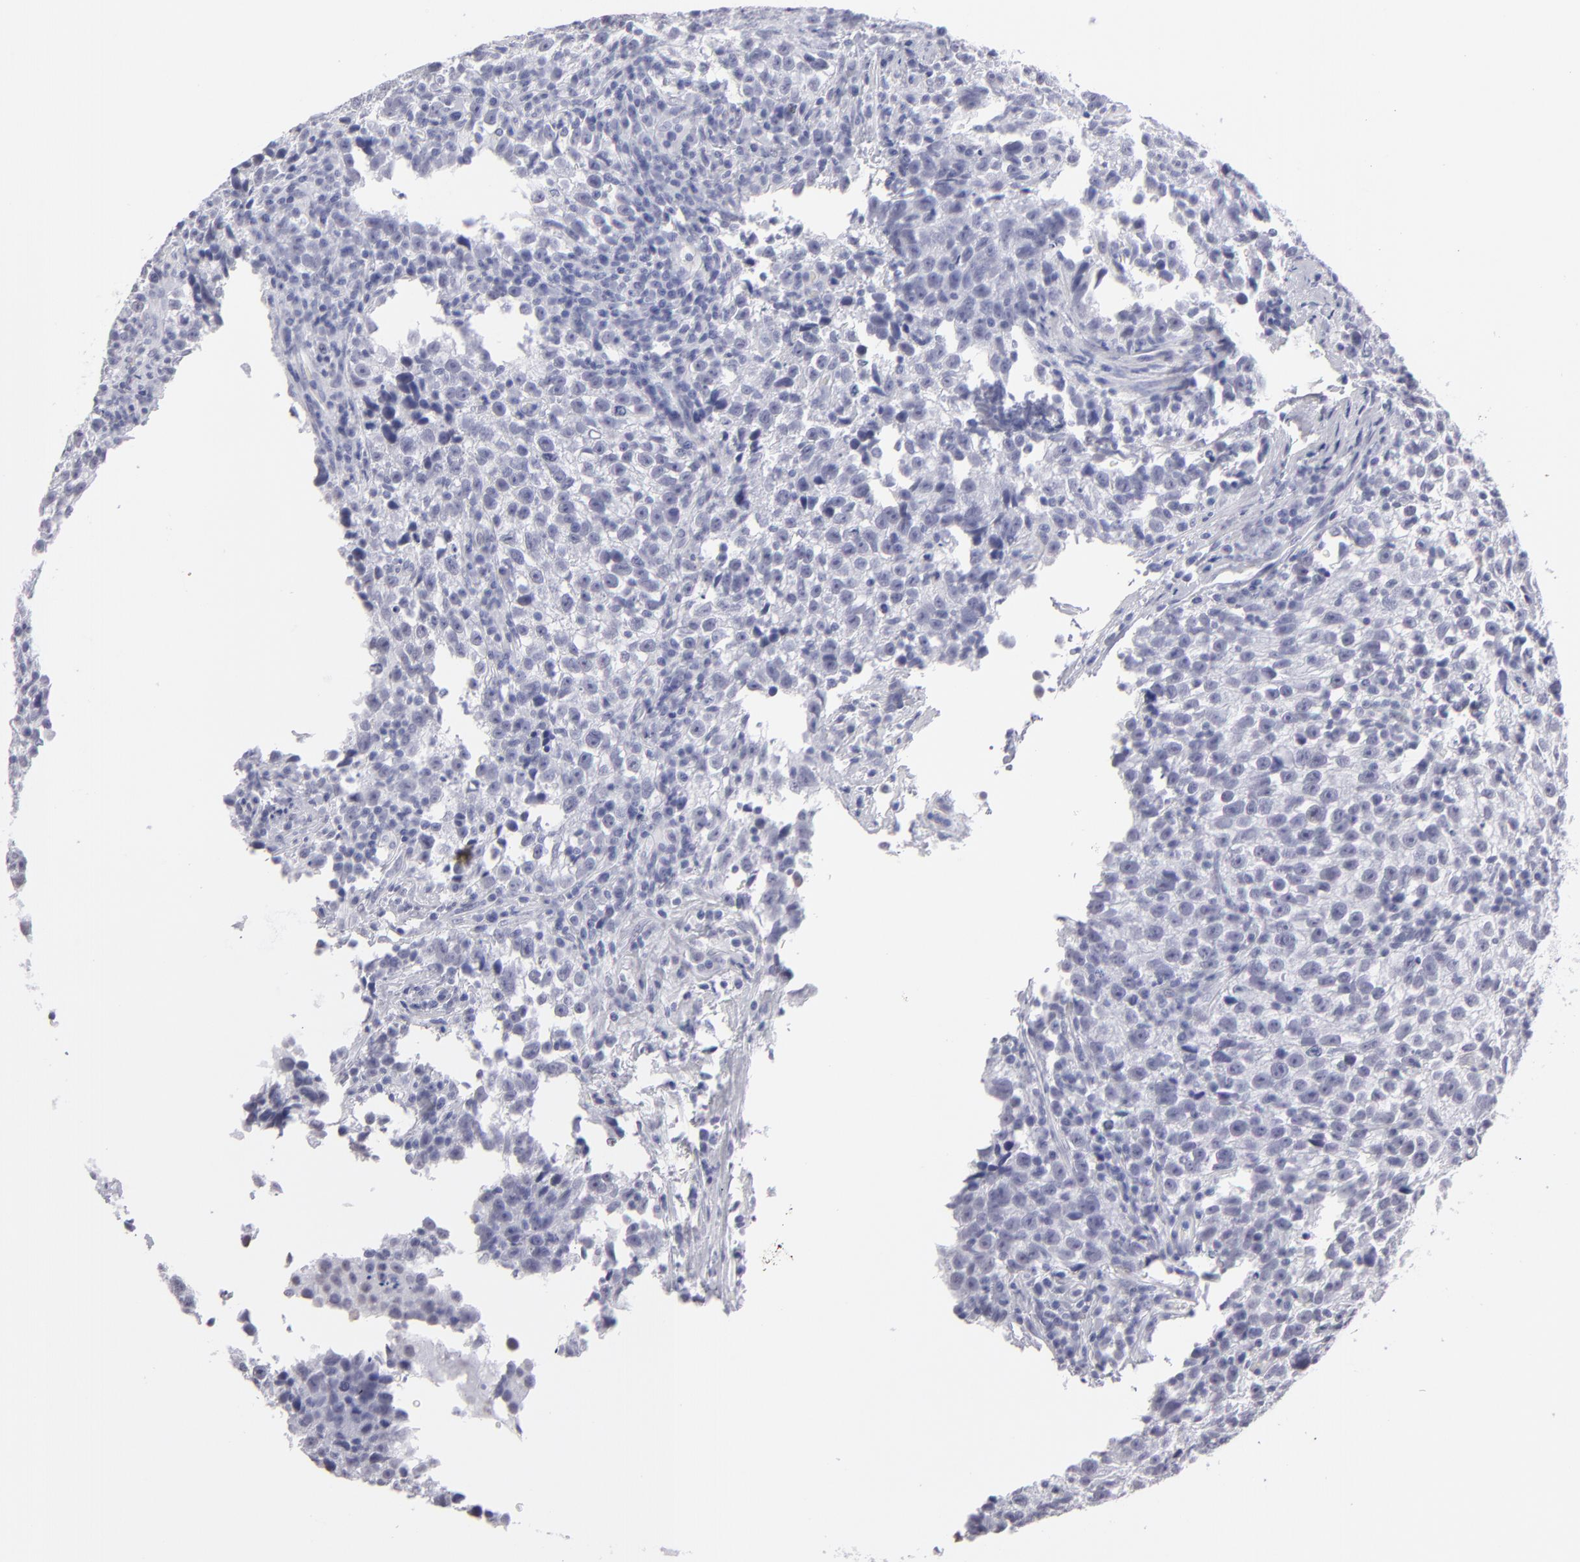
{"staining": {"intensity": "negative", "quantity": "none", "location": "none"}, "tissue": "testis cancer", "cell_type": "Tumor cells", "image_type": "cancer", "snomed": [{"axis": "morphology", "description": "Seminoma, NOS"}, {"axis": "topography", "description": "Testis"}], "caption": "An image of testis cancer (seminoma) stained for a protein exhibits no brown staining in tumor cells.", "gene": "ALDOB", "patient": {"sex": "male", "age": 38}}